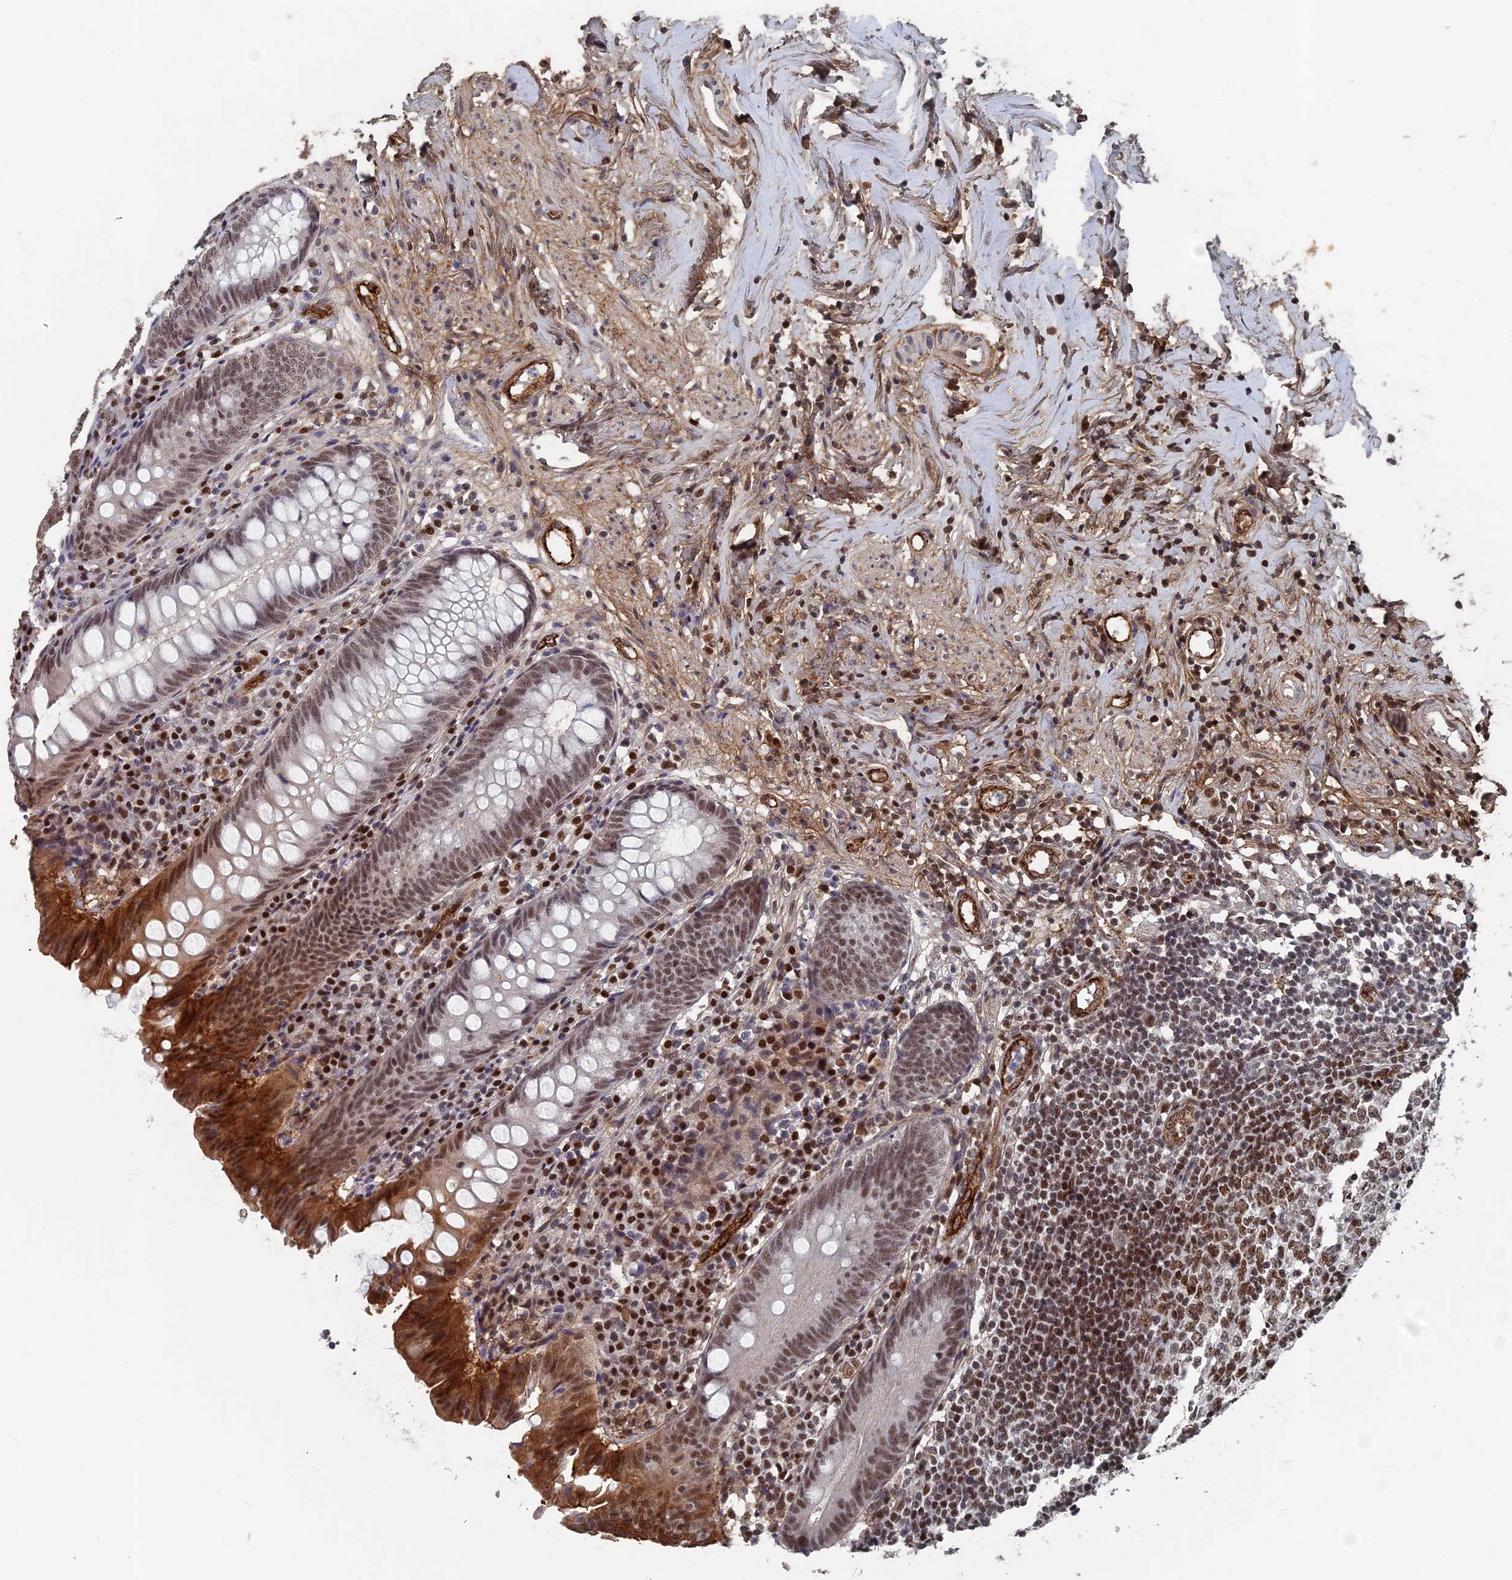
{"staining": {"intensity": "strong", "quantity": "25%-75%", "location": "cytoplasmic/membranous,nuclear"}, "tissue": "appendix", "cell_type": "Glandular cells", "image_type": "normal", "snomed": [{"axis": "morphology", "description": "Normal tissue, NOS"}, {"axis": "topography", "description": "Appendix"}], "caption": "An image of human appendix stained for a protein exhibits strong cytoplasmic/membranous,nuclear brown staining in glandular cells. Using DAB (brown) and hematoxylin (blue) stains, captured at high magnification using brightfield microscopy.", "gene": "SH3D21", "patient": {"sex": "female", "age": 54}}